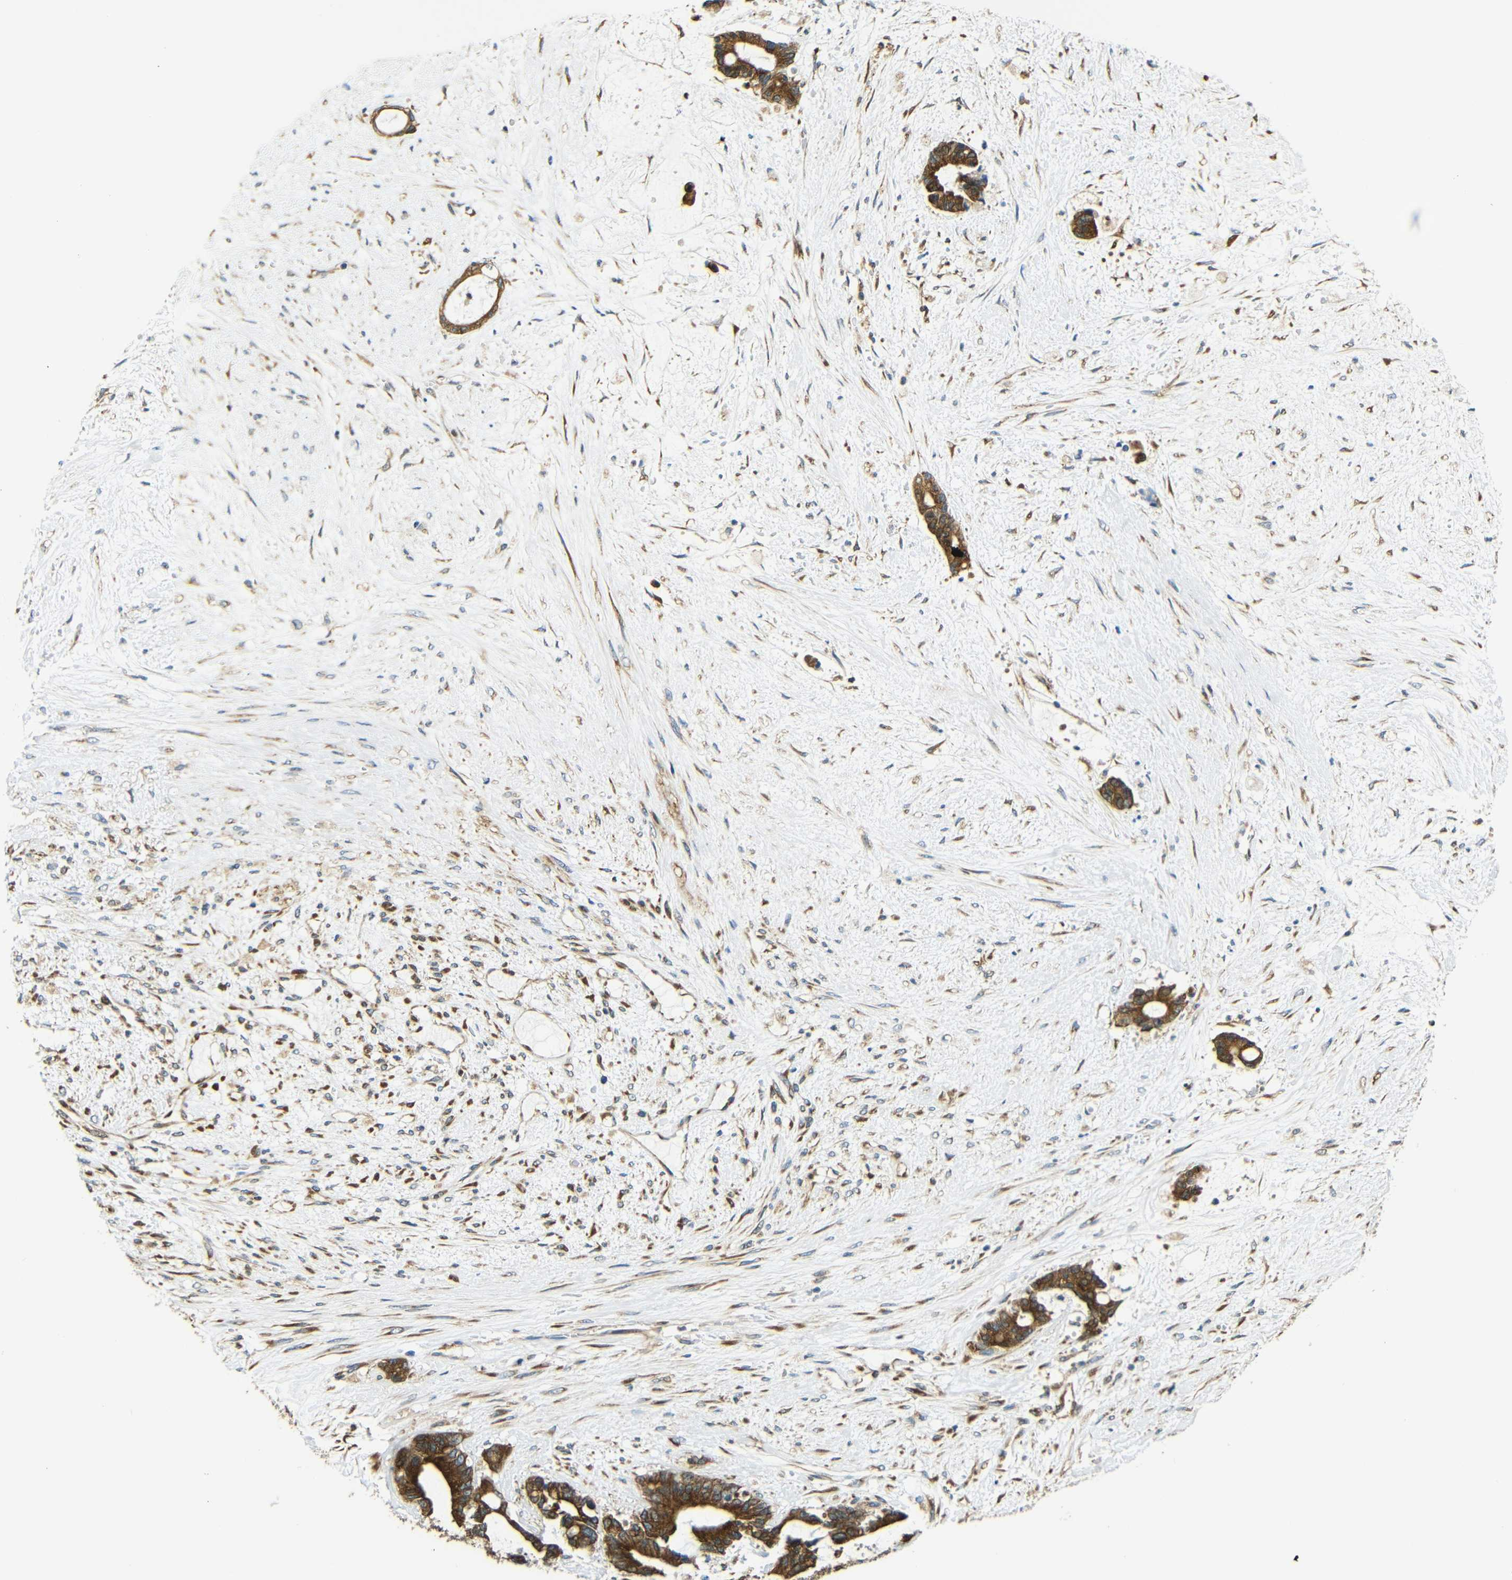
{"staining": {"intensity": "strong", "quantity": ">75%", "location": "cytoplasmic/membranous"}, "tissue": "liver cancer", "cell_type": "Tumor cells", "image_type": "cancer", "snomed": [{"axis": "morphology", "description": "Normal tissue, NOS"}, {"axis": "morphology", "description": "Cholangiocarcinoma"}, {"axis": "topography", "description": "Liver"}, {"axis": "topography", "description": "Peripheral nerve tissue"}], "caption": "This photomicrograph displays immunohistochemistry staining of liver cholangiocarcinoma, with high strong cytoplasmic/membranous expression in about >75% of tumor cells.", "gene": "VAPB", "patient": {"sex": "female", "age": 73}}